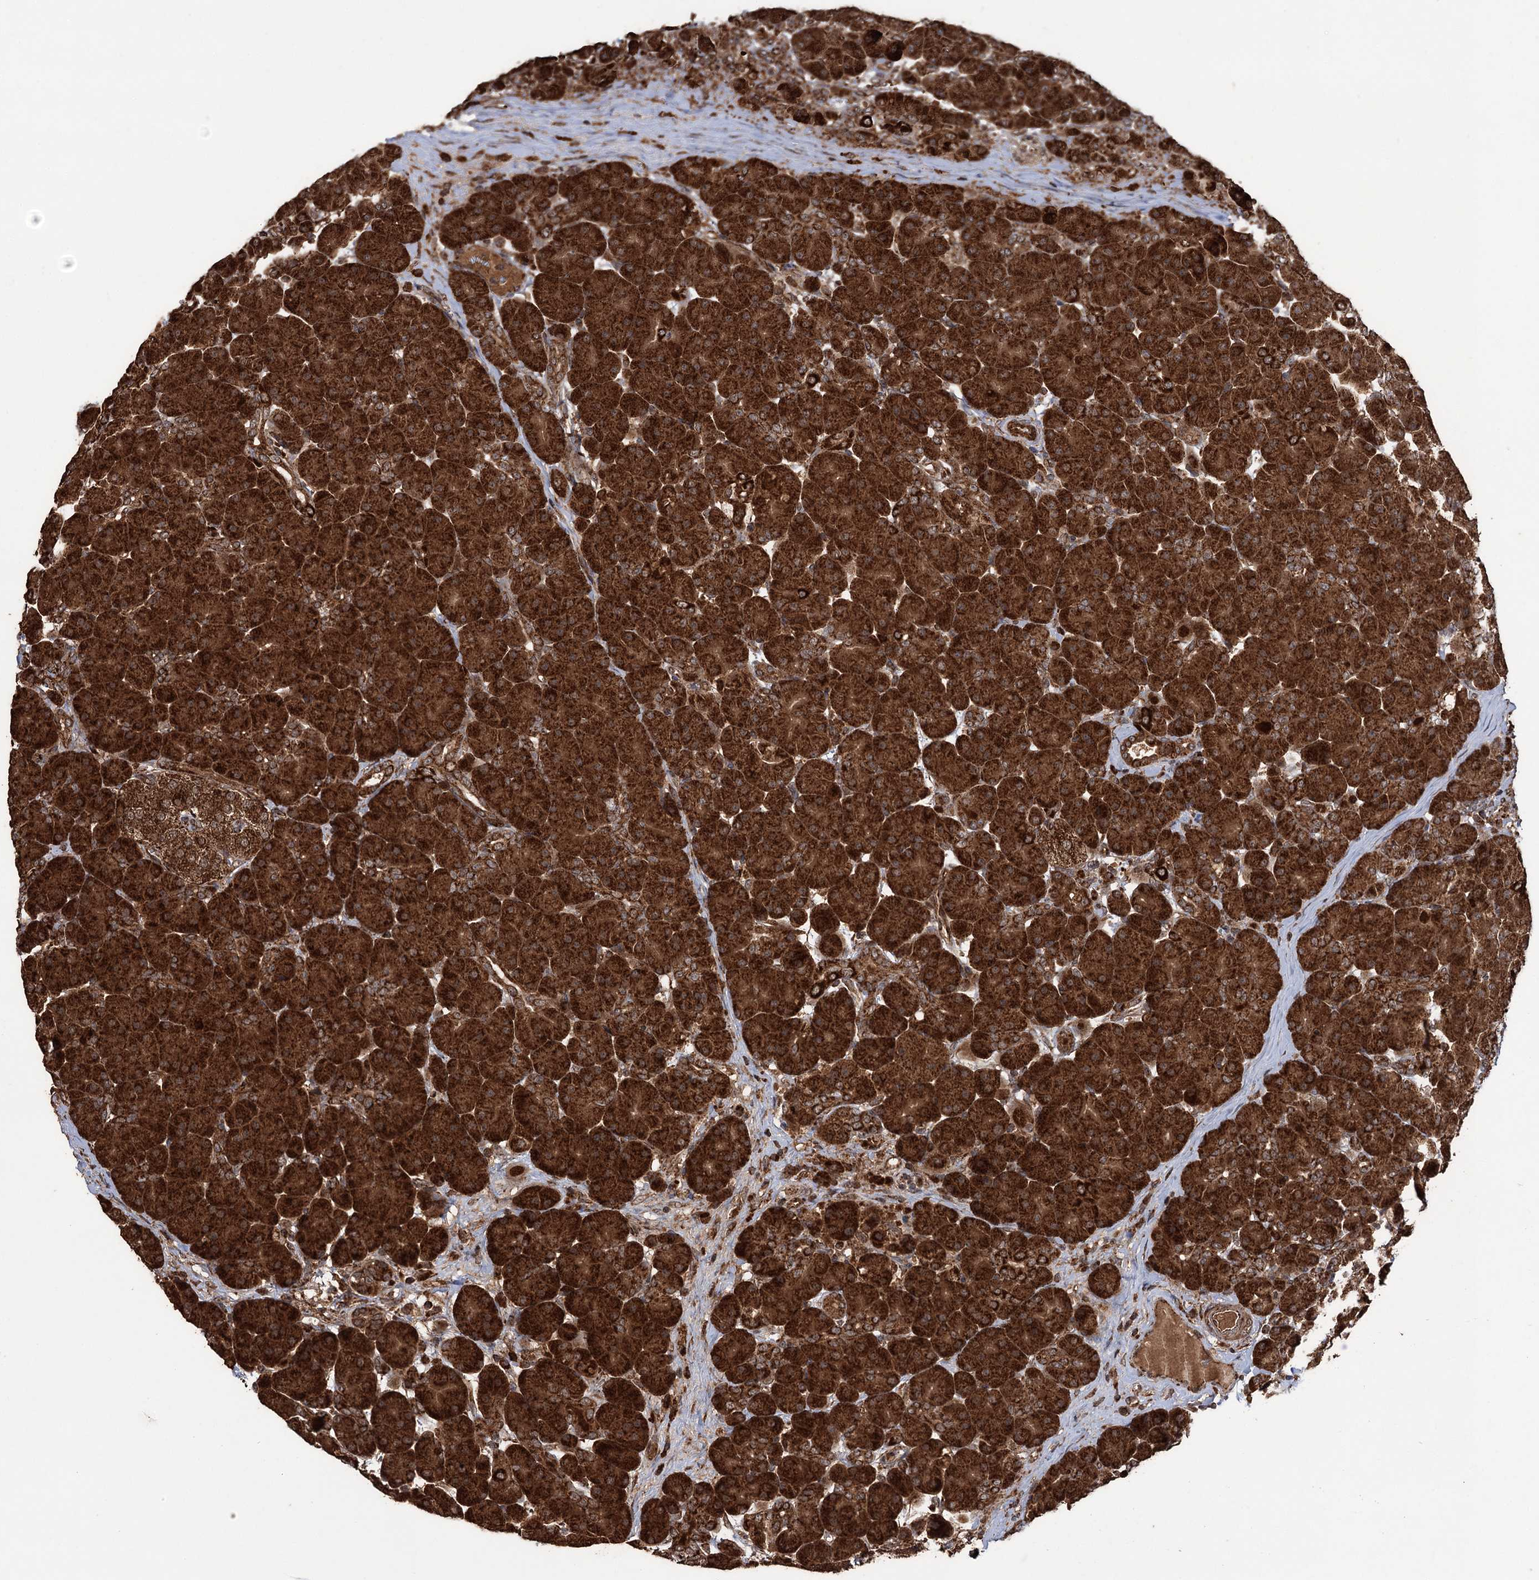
{"staining": {"intensity": "strong", "quantity": ">75%", "location": "cytoplasmic/membranous"}, "tissue": "pancreas", "cell_type": "Exocrine glandular cells", "image_type": "normal", "snomed": [{"axis": "morphology", "description": "Normal tissue, NOS"}, {"axis": "topography", "description": "Pancreas"}], "caption": "Immunohistochemistry (DAB) staining of unremarkable pancreas shows strong cytoplasmic/membranous protein expression in approximately >75% of exocrine glandular cells.", "gene": "IPO4", "patient": {"sex": "male", "age": 66}}